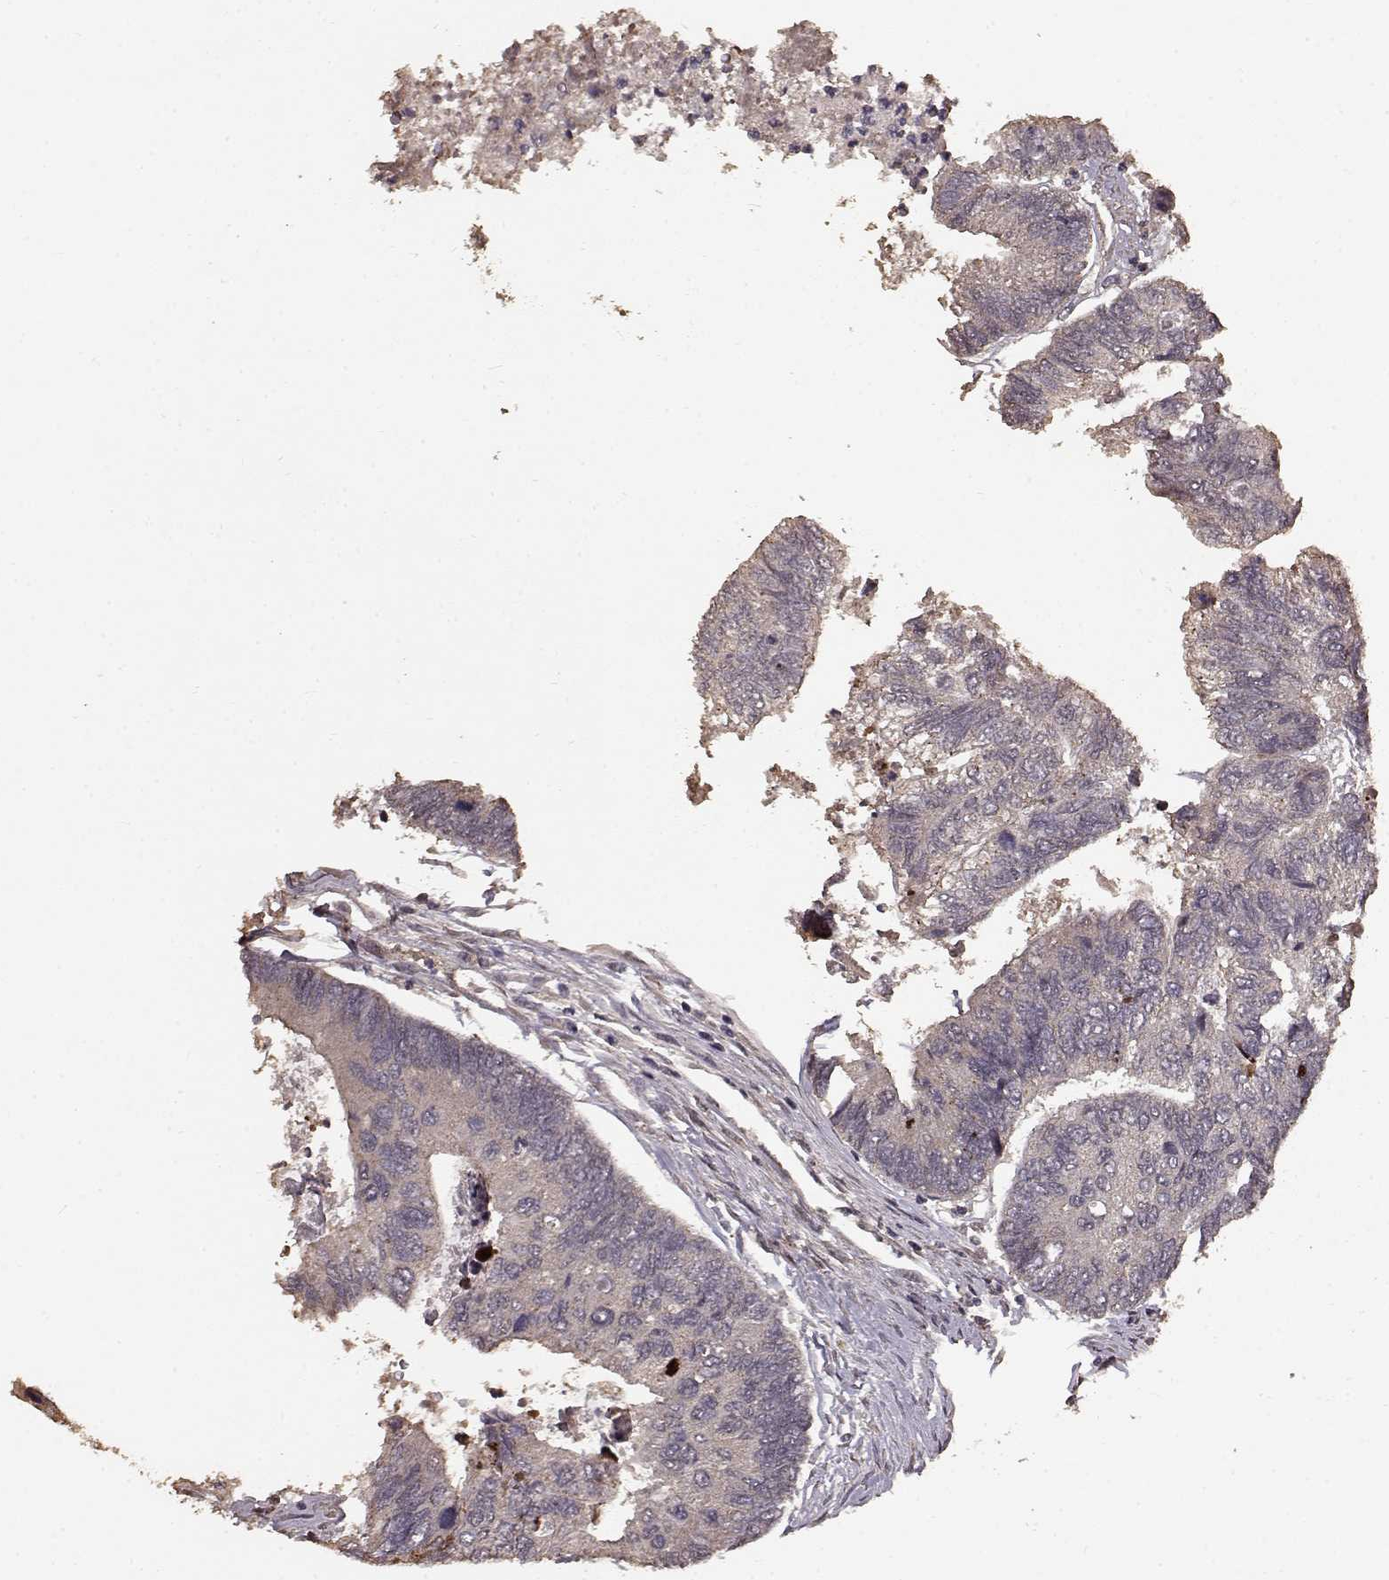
{"staining": {"intensity": "weak", "quantity": "25%-75%", "location": "cytoplasmic/membranous"}, "tissue": "colorectal cancer", "cell_type": "Tumor cells", "image_type": "cancer", "snomed": [{"axis": "morphology", "description": "Adenocarcinoma, NOS"}, {"axis": "topography", "description": "Colon"}], "caption": "This image demonstrates adenocarcinoma (colorectal) stained with immunohistochemistry to label a protein in brown. The cytoplasmic/membranous of tumor cells show weak positivity for the protein. Nuclei are counter-stained blue.", "gene": "USP15", "patient": {"sex": "female", "age": 67}}